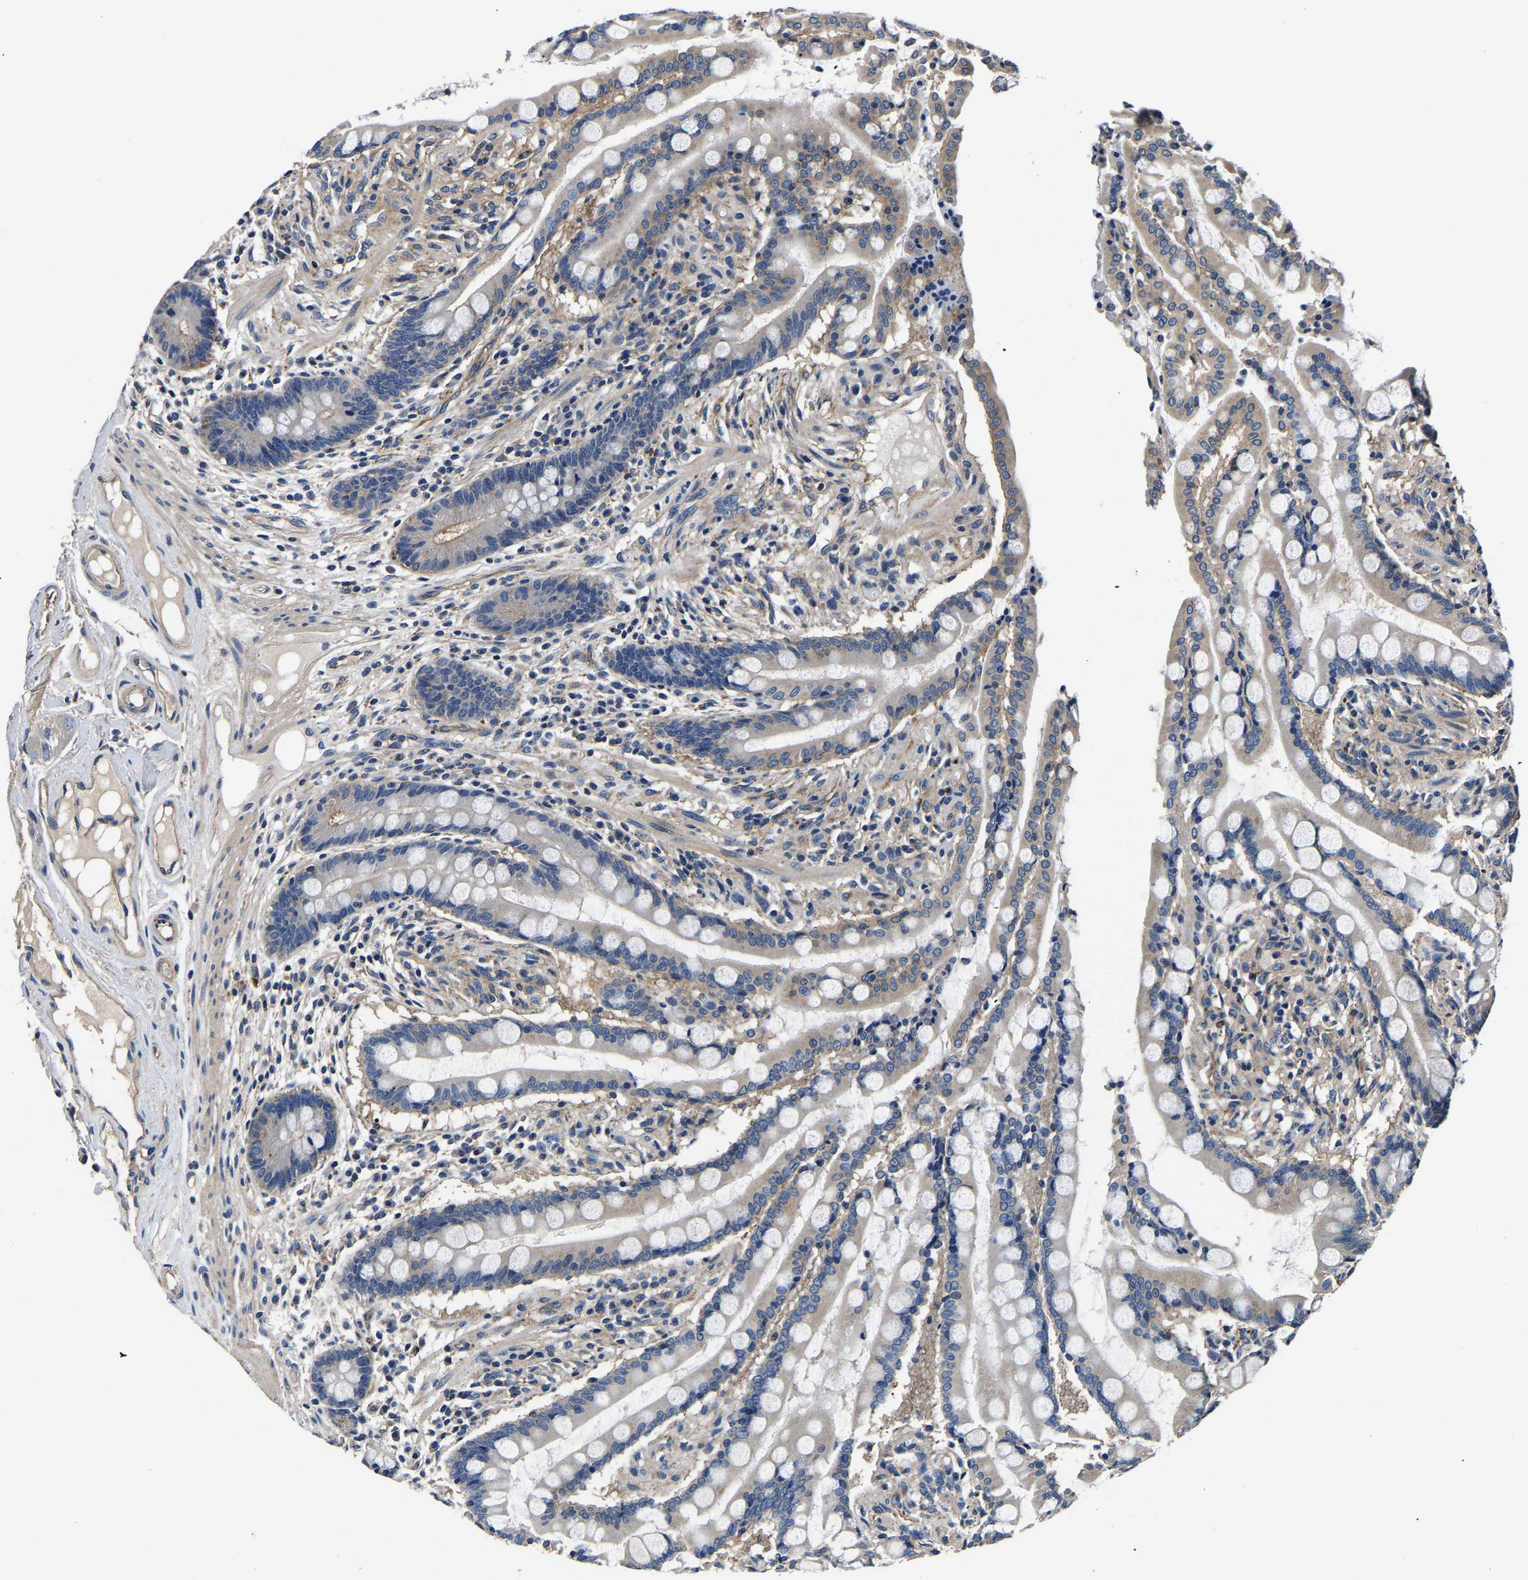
{"staining": {"intensity": "weak", "quantity": ">75%", "location": "cytoplasmic/membranous"}, "tissue": "colon", "cell_type": "Endothelial cells", "image_type": "normal", "snomed": [{"axis": "morphology", "description": "Normal tissue, NOS"}, {"axis": "topography", "description": "Colon"}], "caption": "Benign colon was stained to show a protein in brown. There is low levels of weak cytoplasmic/membranous expression in about >75% of endothelial cells.", "gene": "SH3GLB1", "patient": {"sex": "male", "age": 73}}